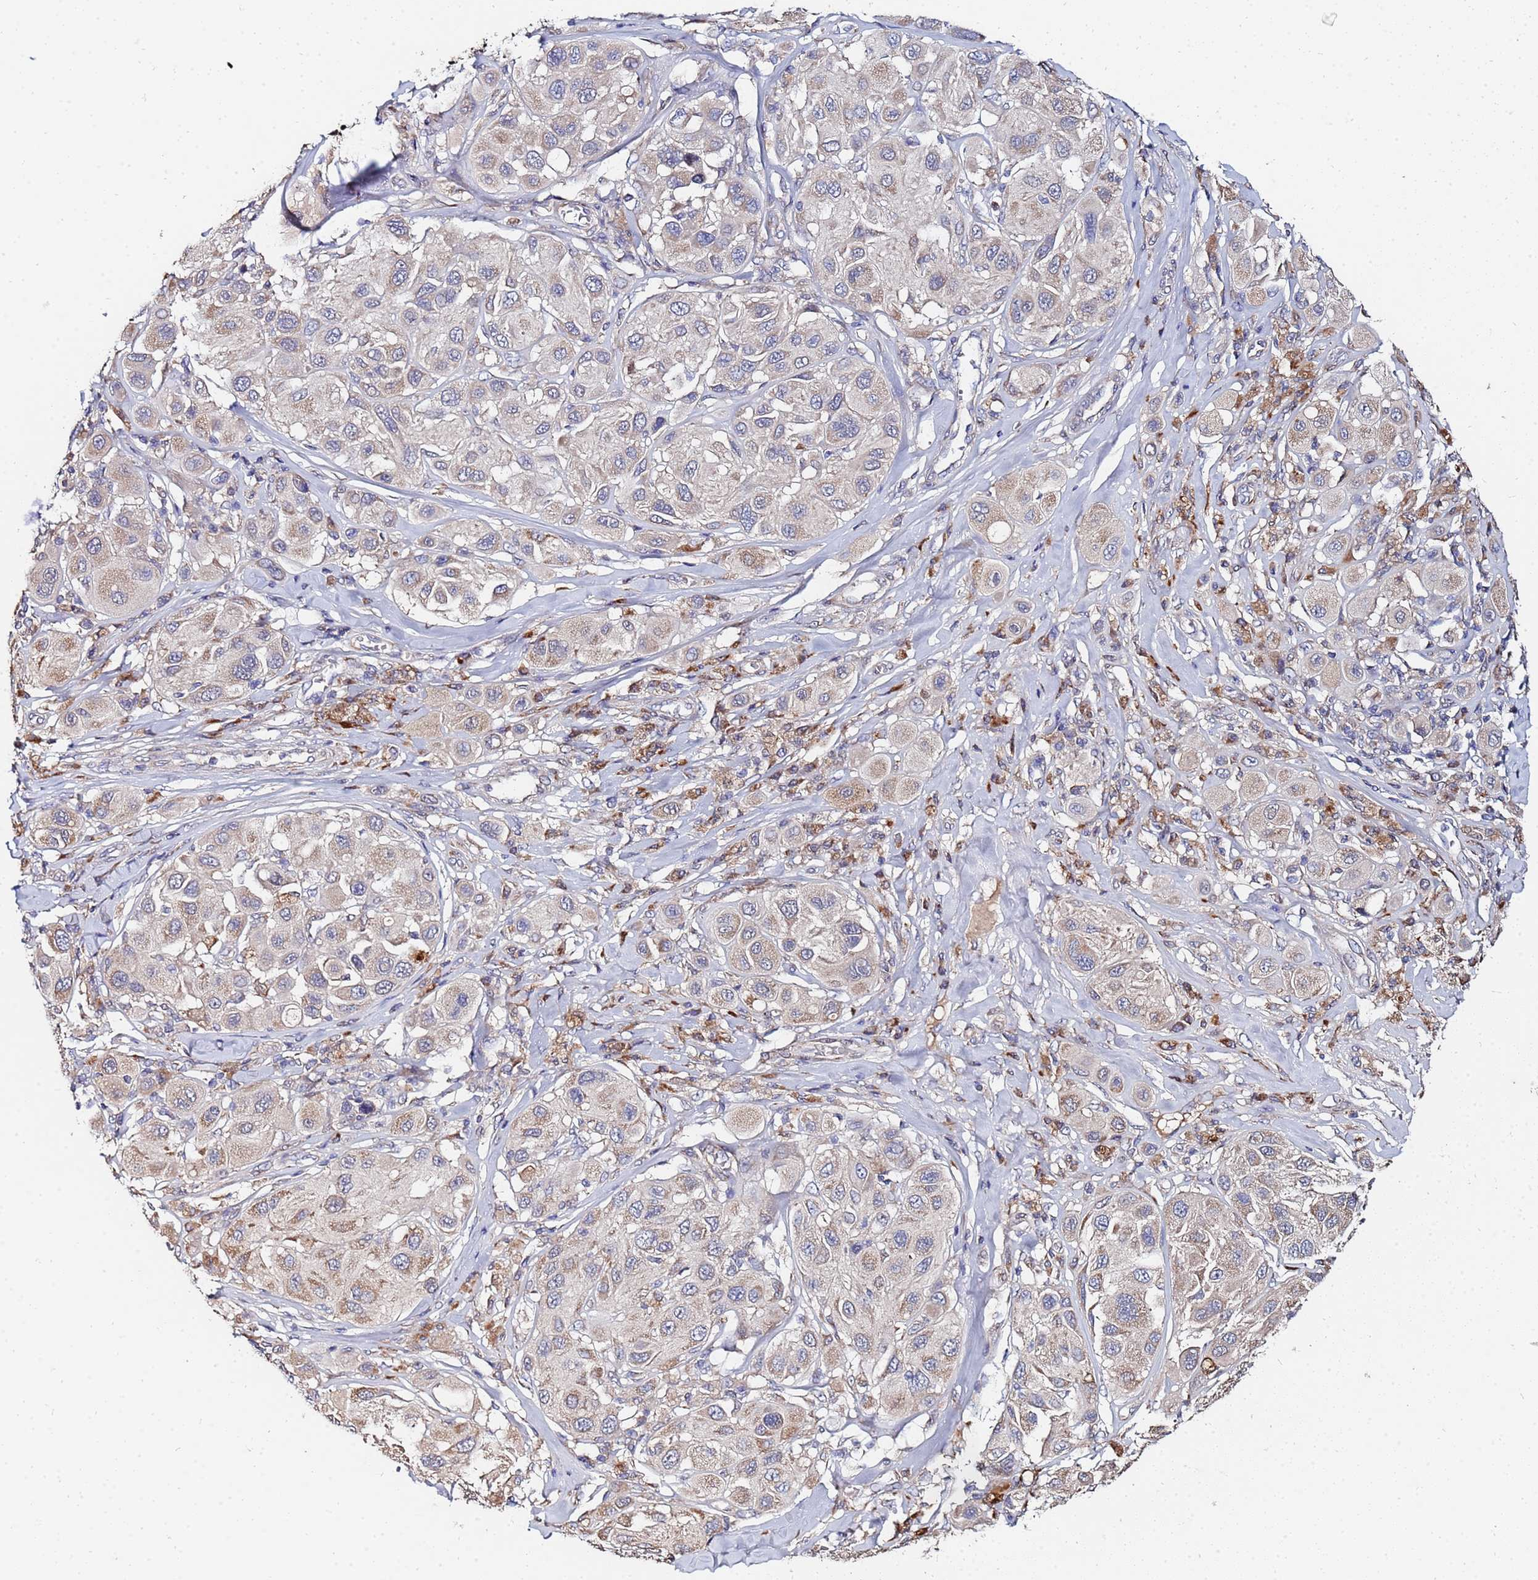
{"staining": {"intensity": "weak", "quantity": "25%-75%", "location": "cytoplasmic/membranous"}, "tissue": "melanoma", "cell_type": "Tumor cells", "image_type": "cancer", "snomed": [{"axis": "morphology", "description": "Malignant melanoma, Metastatic site"}, {"axis": "topography", "description": "Skin"}], "caption": "High-magnification brightfield microscopy of melanoma stained with DAB (brown) and counterstained with hematoxylin (blue). tumor cells exhibit weak cytoplasmic/membranous positivity is identified in about25%-75% of cells. (DAB (3,3'-diaminobenzidine) = brown stain, brightfield microscopy at high magnification).", "gene": "C5orf34", "patient": {"sex": "male", "age": 41}}